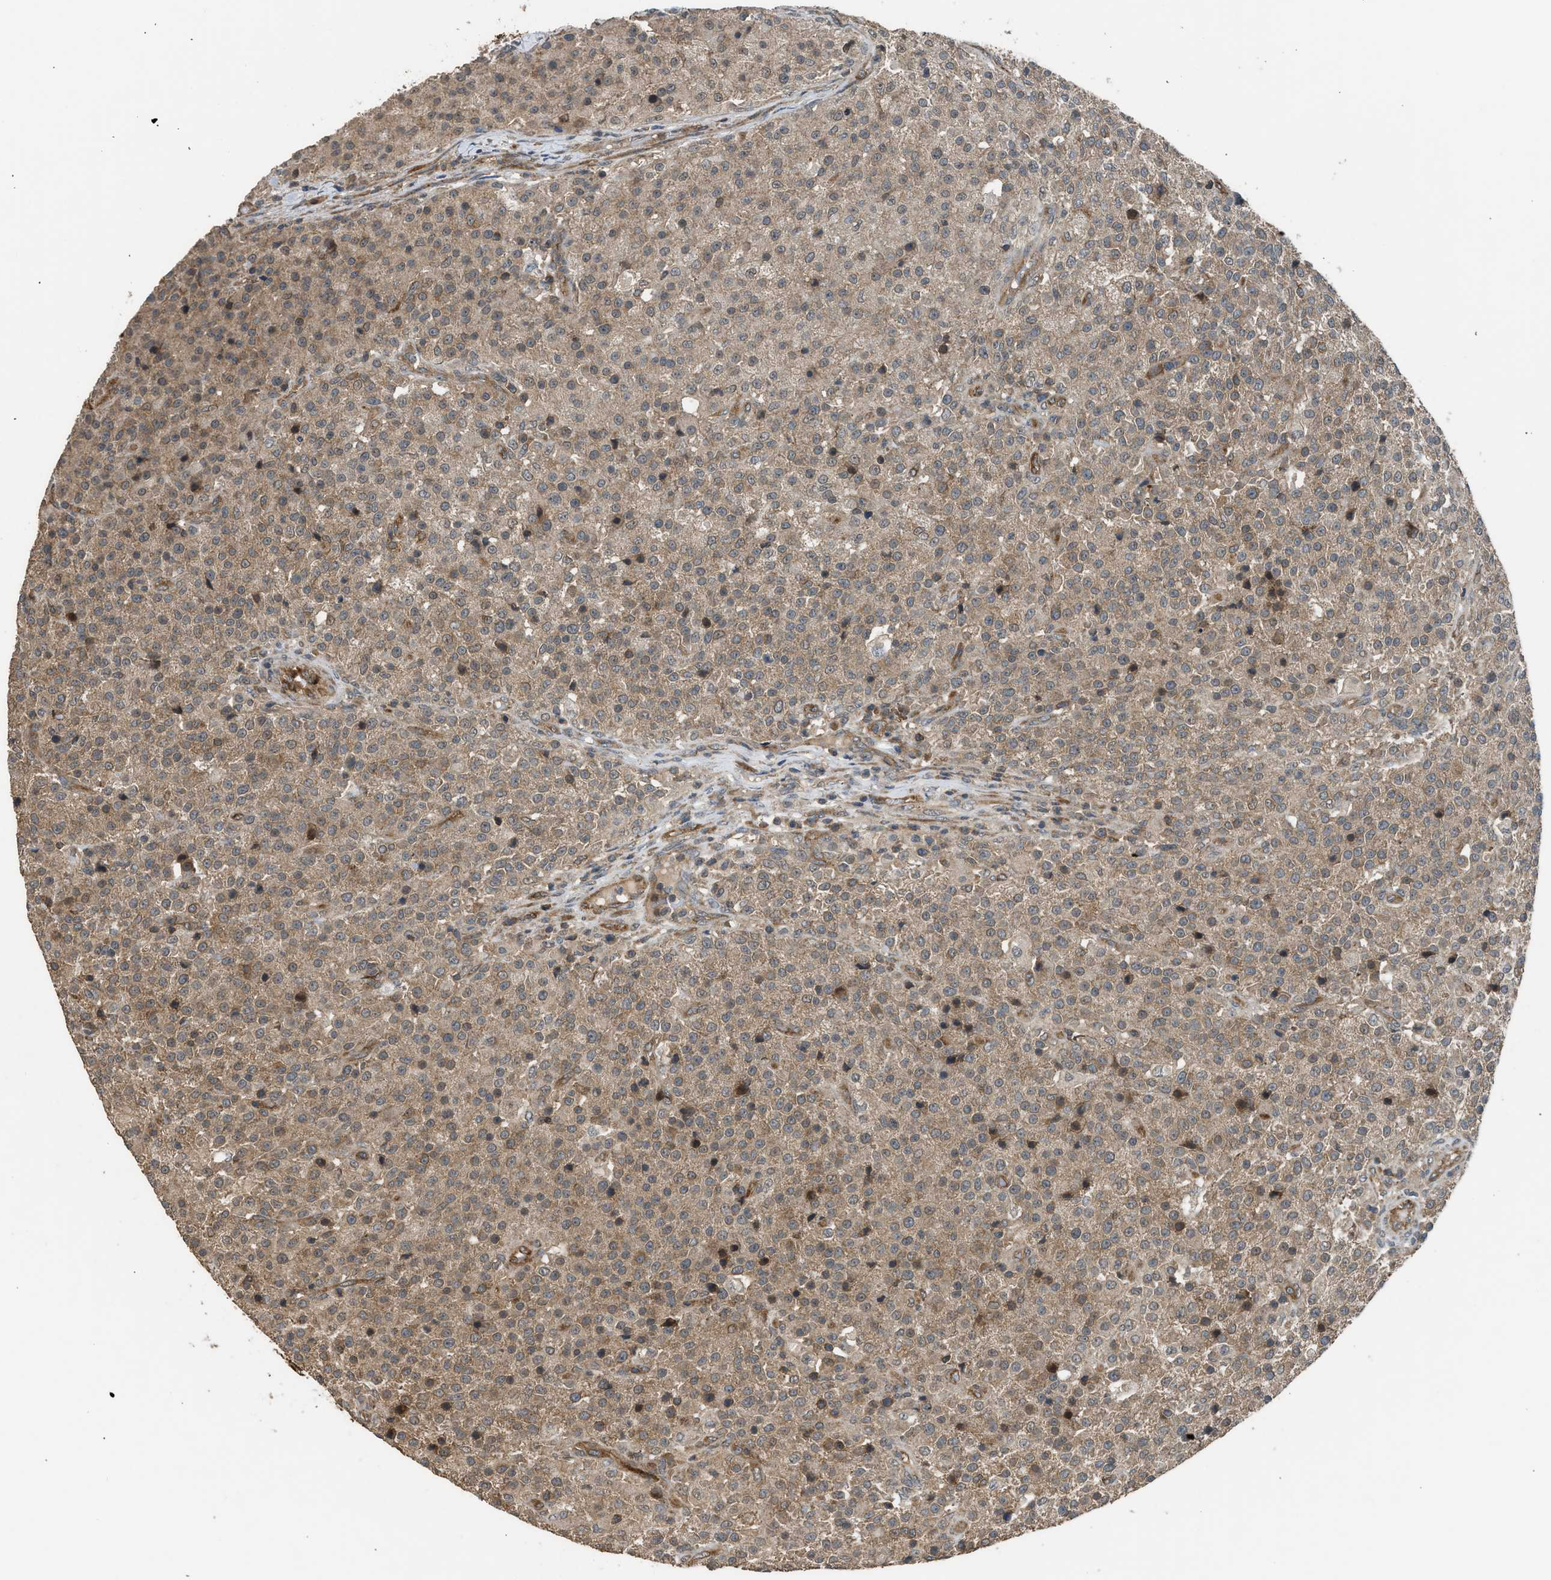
{"staining": {"intensity": "weak", "quantity": ">75%", "location": "cytoplasmic/membranous"}, "tissue": "testis cancer", "cell_type": "Tumor cells", "image_type": "cancer", "snomed": [{"axis": "morphology", "description": "Seminoma, NOS"}, {"axis": "topography", "description": "Testis"}], "caption": "IHC (DAB (3,3'-diaminobenzidine)) staining of human testis seminoma exhibits weak cytoplasmic/membranous protein positivity in about >75% of tumor cells. The staining was performed using DAB, with brown indicating positive protein expression. Nuclei are stained blue with hematoxylin.", "gene": "HIP1R", "patient": {"sex": "male", "age": 59}}